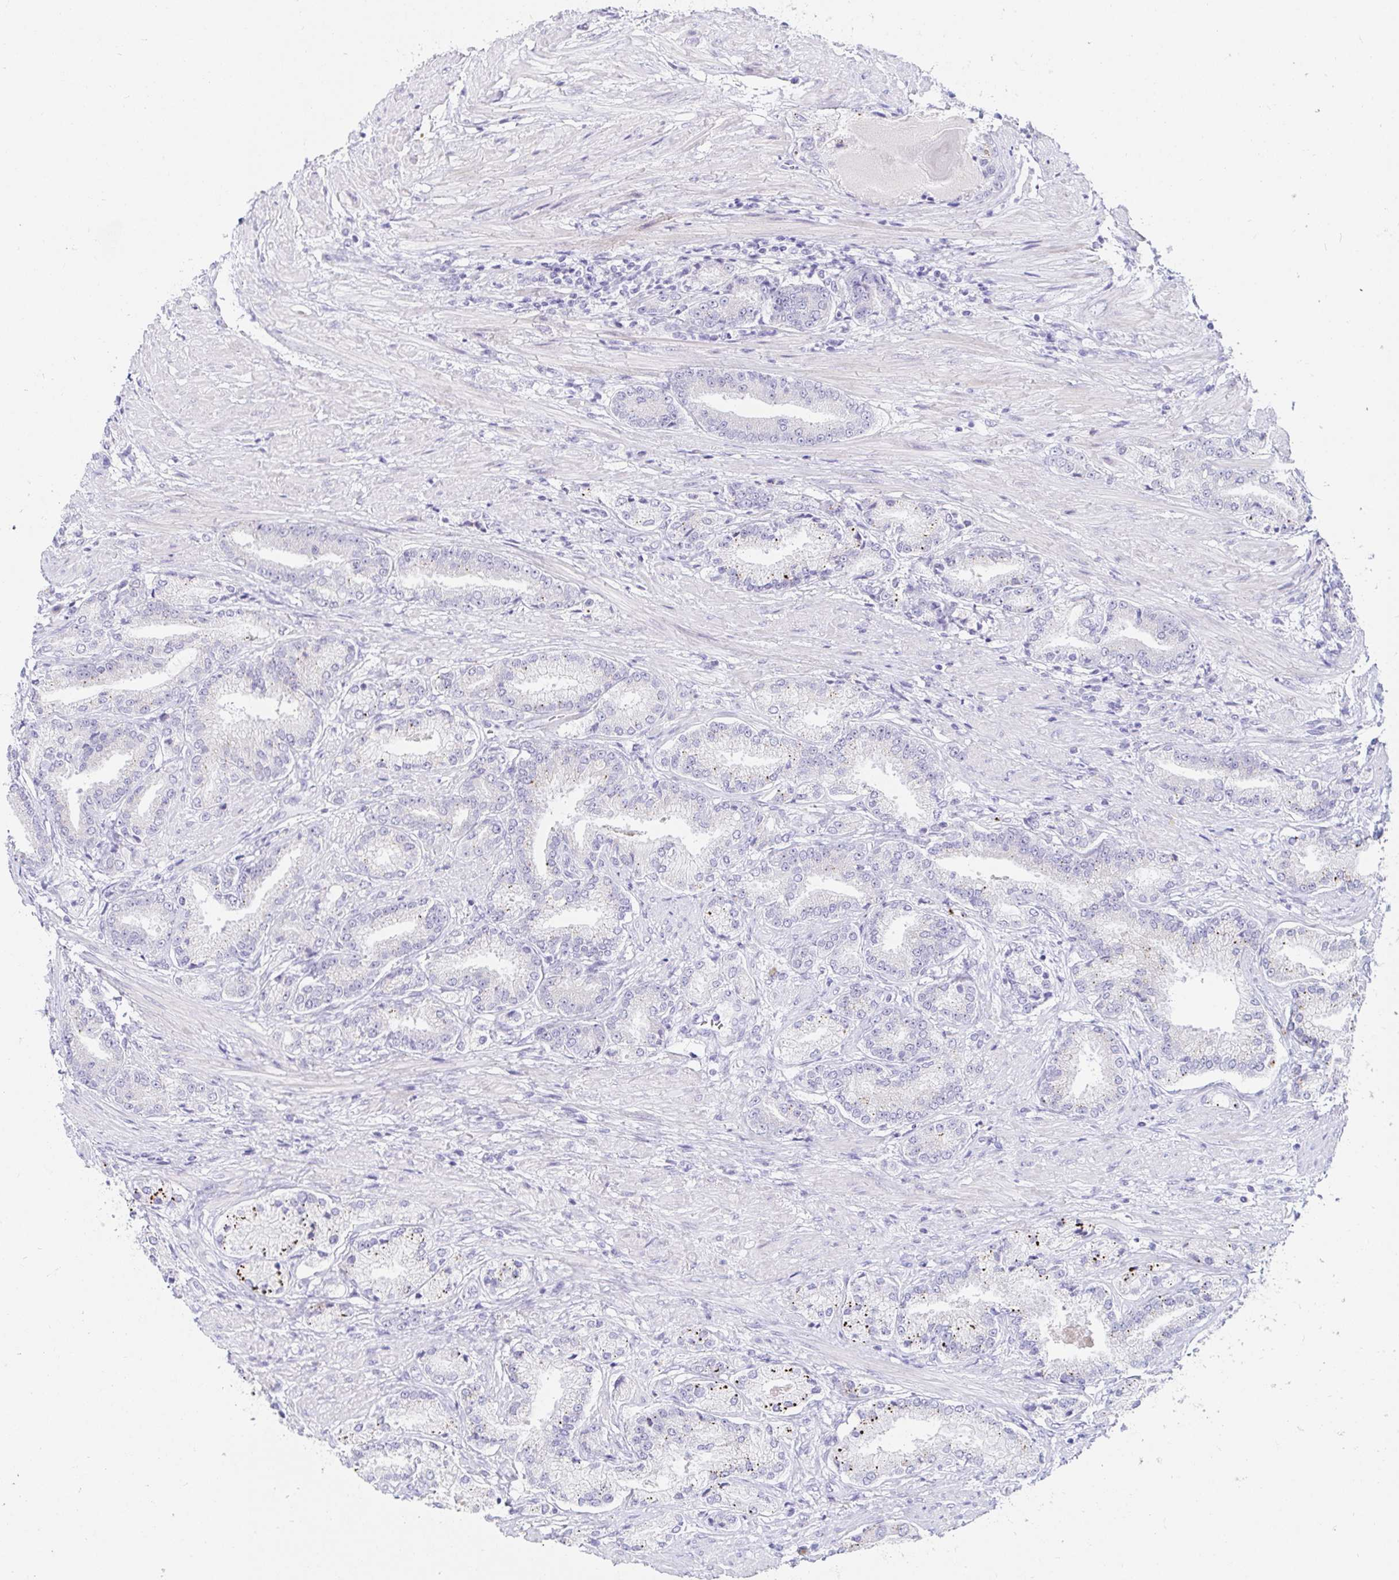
{"staining": {"intensity": "negative", "quantity": "none", "location": "none"}, "tissue": "prostate cancer", "cell_type": "Tumor cells", "image_type": "cancer", "snomed": [{"axis": "morphology", "description": "Adenocarcinoma, High grade"}, {"axis": "topography", "description": "Prostate and seminal vesicle, NOS"}], "caption": "The immunohistochemistry (IHC) micrograph has no significant positivity in tumor cells of prostate adenocarcinoma (high-grade) tissue.", "gene": "OR10K1", "patient": {"sex": "male", "age": 61}}